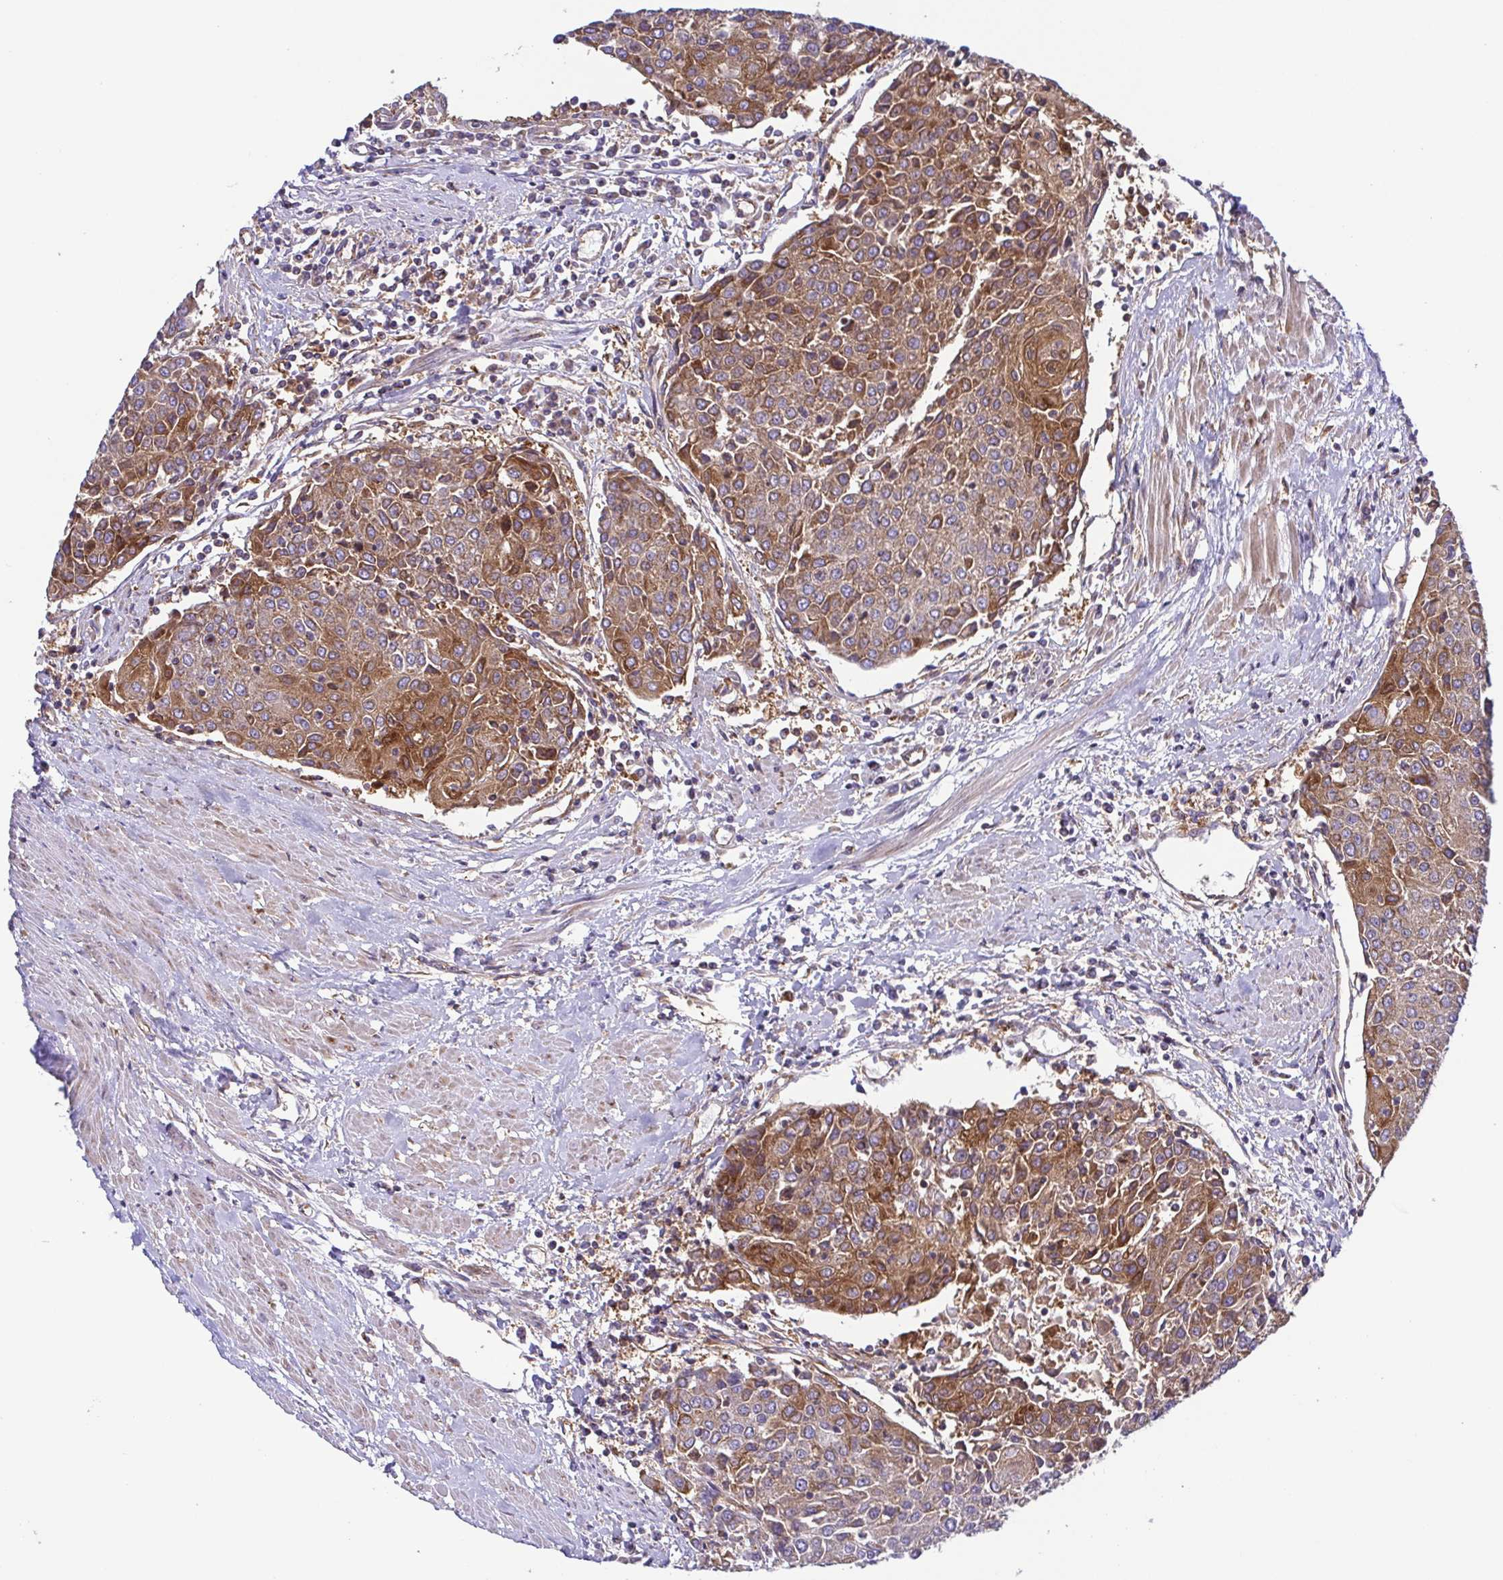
{"staining": {"intensity": "moderate", "quantity": "25%-75%", "location": "cytoplasmic/membranous"}, "tissue": "urothelial cancer", "cell_type": "Tumor cells", "image_type": "cancer", "snomed": [{"axis": "morphology", "description": "Urothelial carcinoma, High grade"}, {"axis": "topography", "description": "Urinary bladder"}], "caption": "Urothelial cancer was stained to show a protein in brown. There is medium levels of moderate cytoplasmic/membranous staining in about 25%-75% of tumor cells. The staining was performed using DAB (3,3'-diaminobenzidine), with brown indicating positive protein expression. Nuclei are stained blue with hematoxylin.", "gene": "KIF5B", "patient": {"sex": "female", "age": 85}}